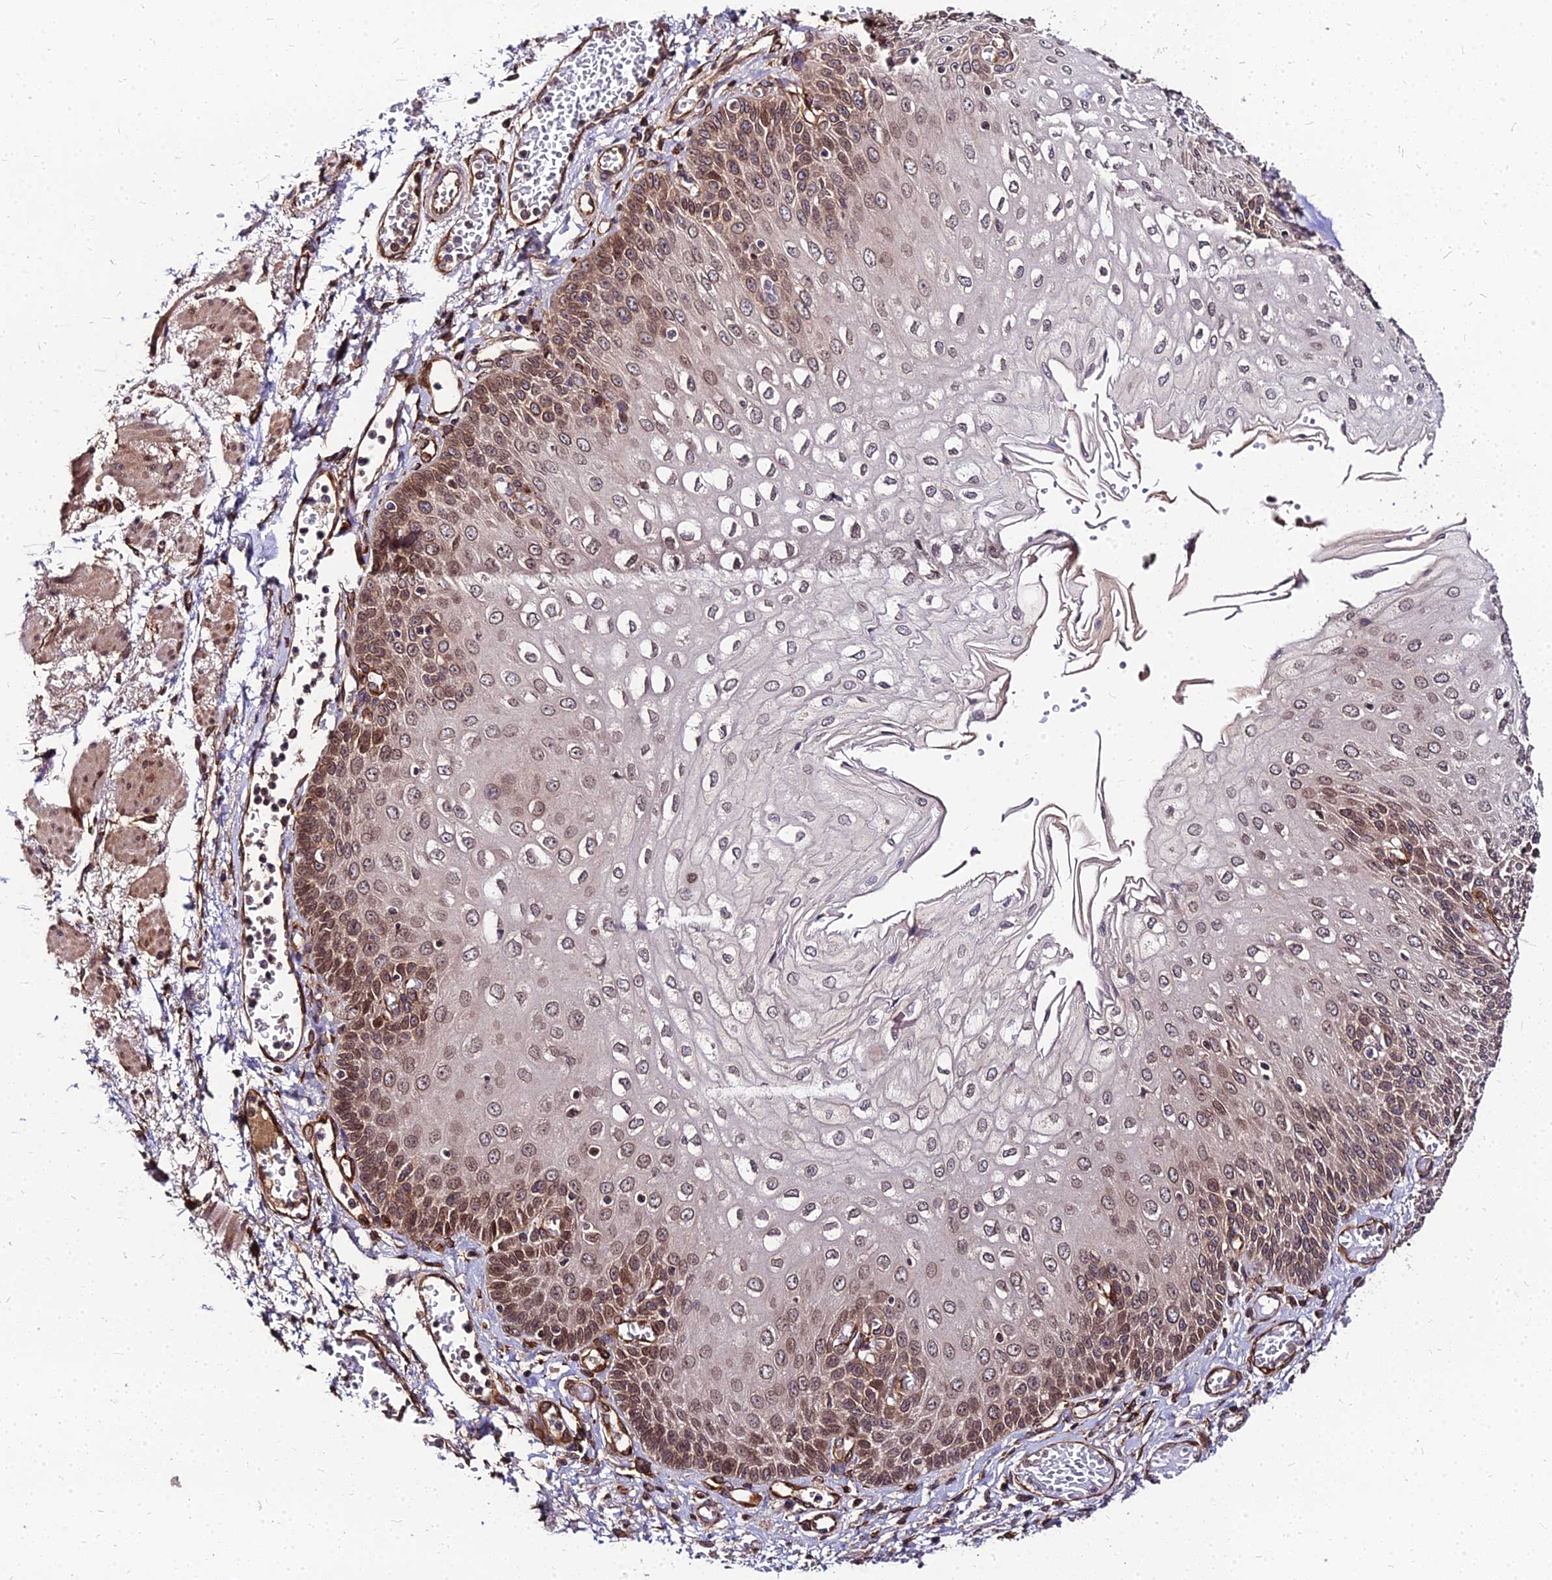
{"staining": {"intensity": "moderate", "quantity": ">75%", "location": "cytoplasmic/membranous,nuclear"}, "tissue": "esophagus", "cell_type": "Squamous epithelial cells", "image_type": "normal", "snomed": [{"axis": "morphology", "description": "Normal tissue, NOS"}, {"axis": "topography", "description": "Esophagus"}], "caption": "Moderate cytoplasmic/membranous,nuclear staining is identified in about >75% of squamous epithelial cells in normal esophagus.", "gene": "PDE4D", "patient": {"sex": "male", "age": 81}}